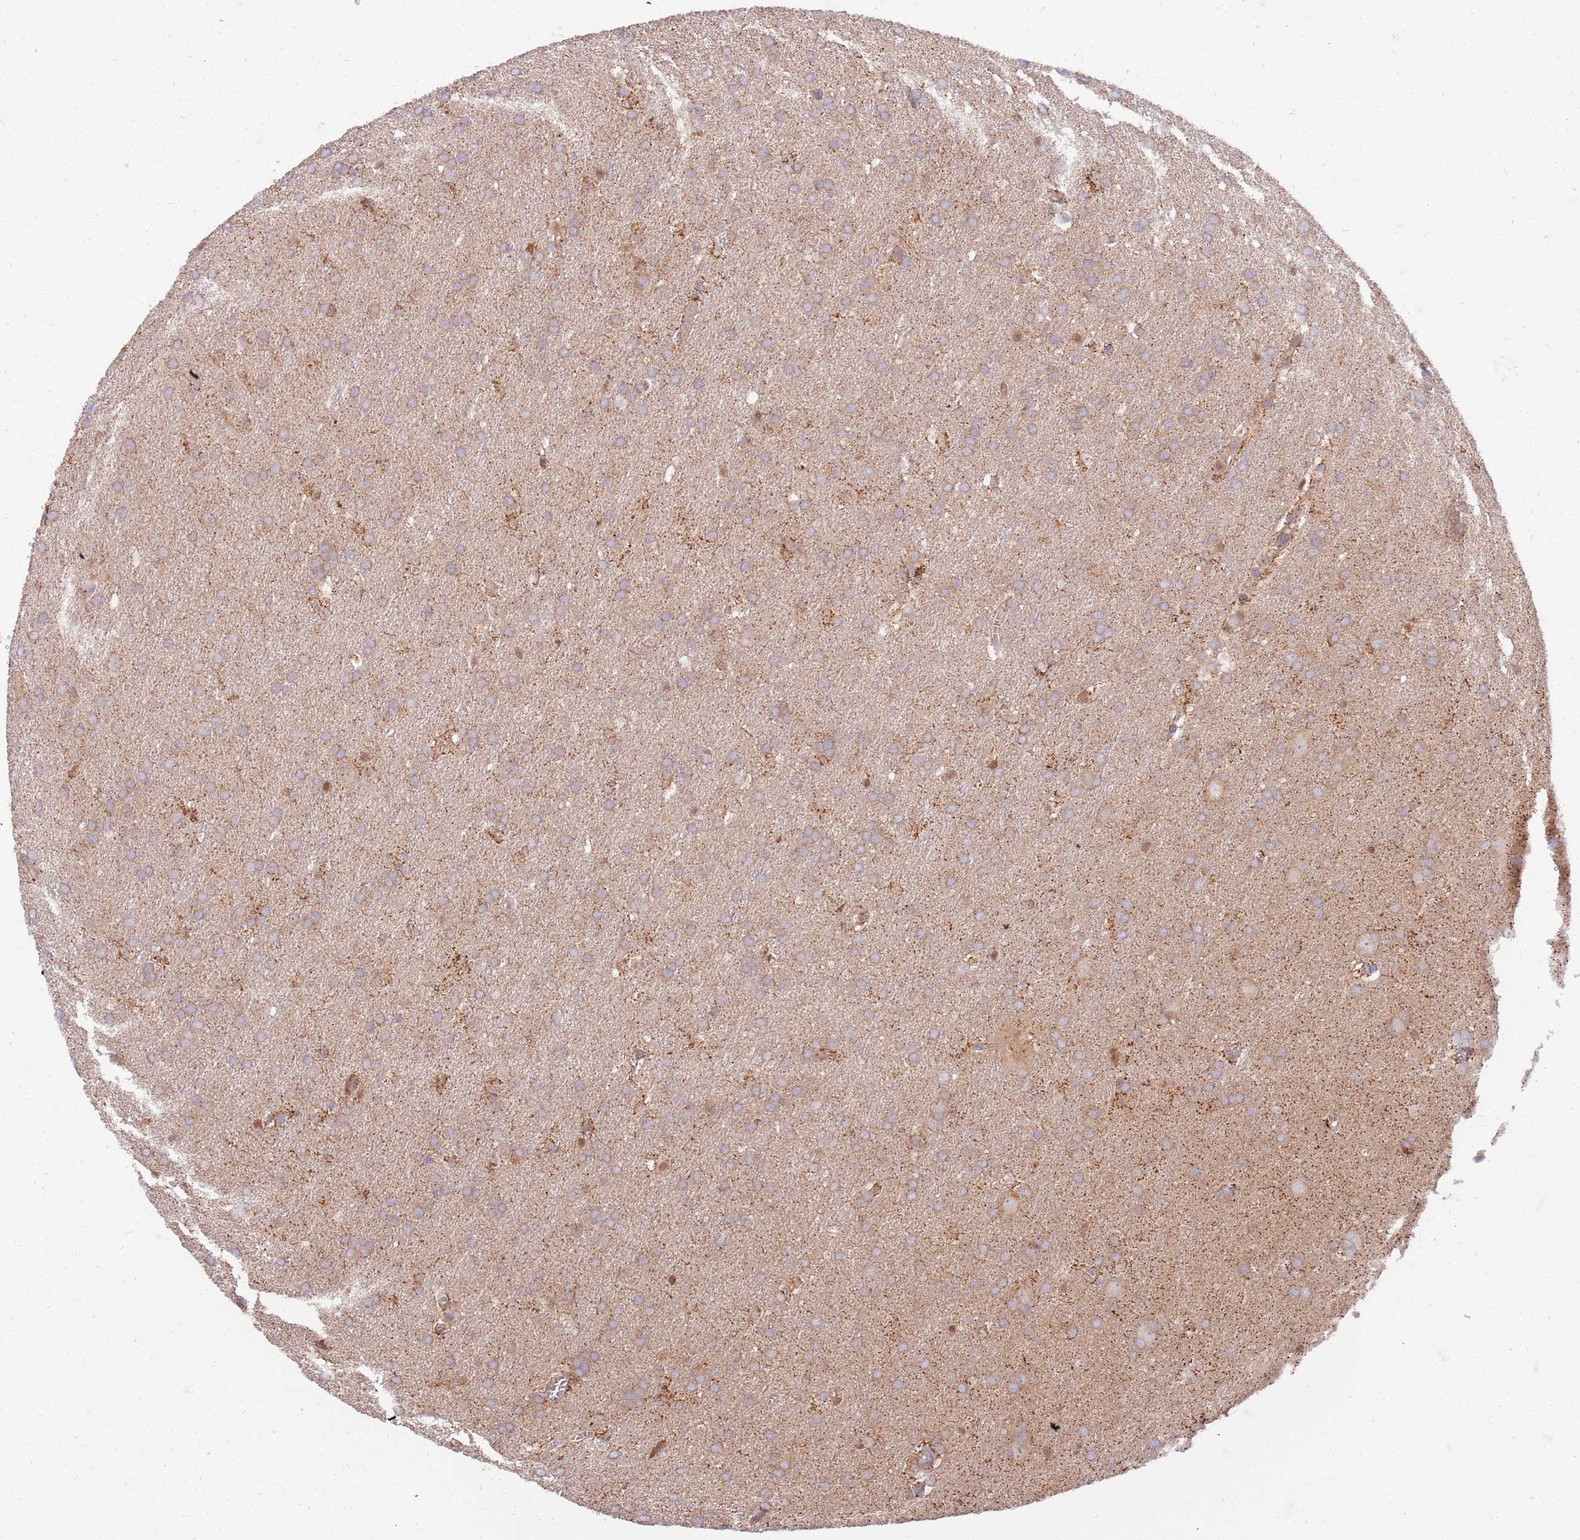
{"staining": {"intensity": "weak", "quantity": "25%-75%", "location": "cytoplasmic/membranous"}, "tissue": "glioma", "cell_type": "Tumor cells", "image_type": "cancer", "snomed": [{"axis": "morphology", "description": "Glioma, malignant, Low grade"}, {"axis": "topography", "description": "Brain"}], "caption": "Immunohistochemical staining of malignant low-grade glioma reveals low levels of weak cytoplasmic/membranous protein expression in approximately 25%-75% of tumor cells.", "gene": "OSBP", "patient": {"sex": "female", "age": 32}}